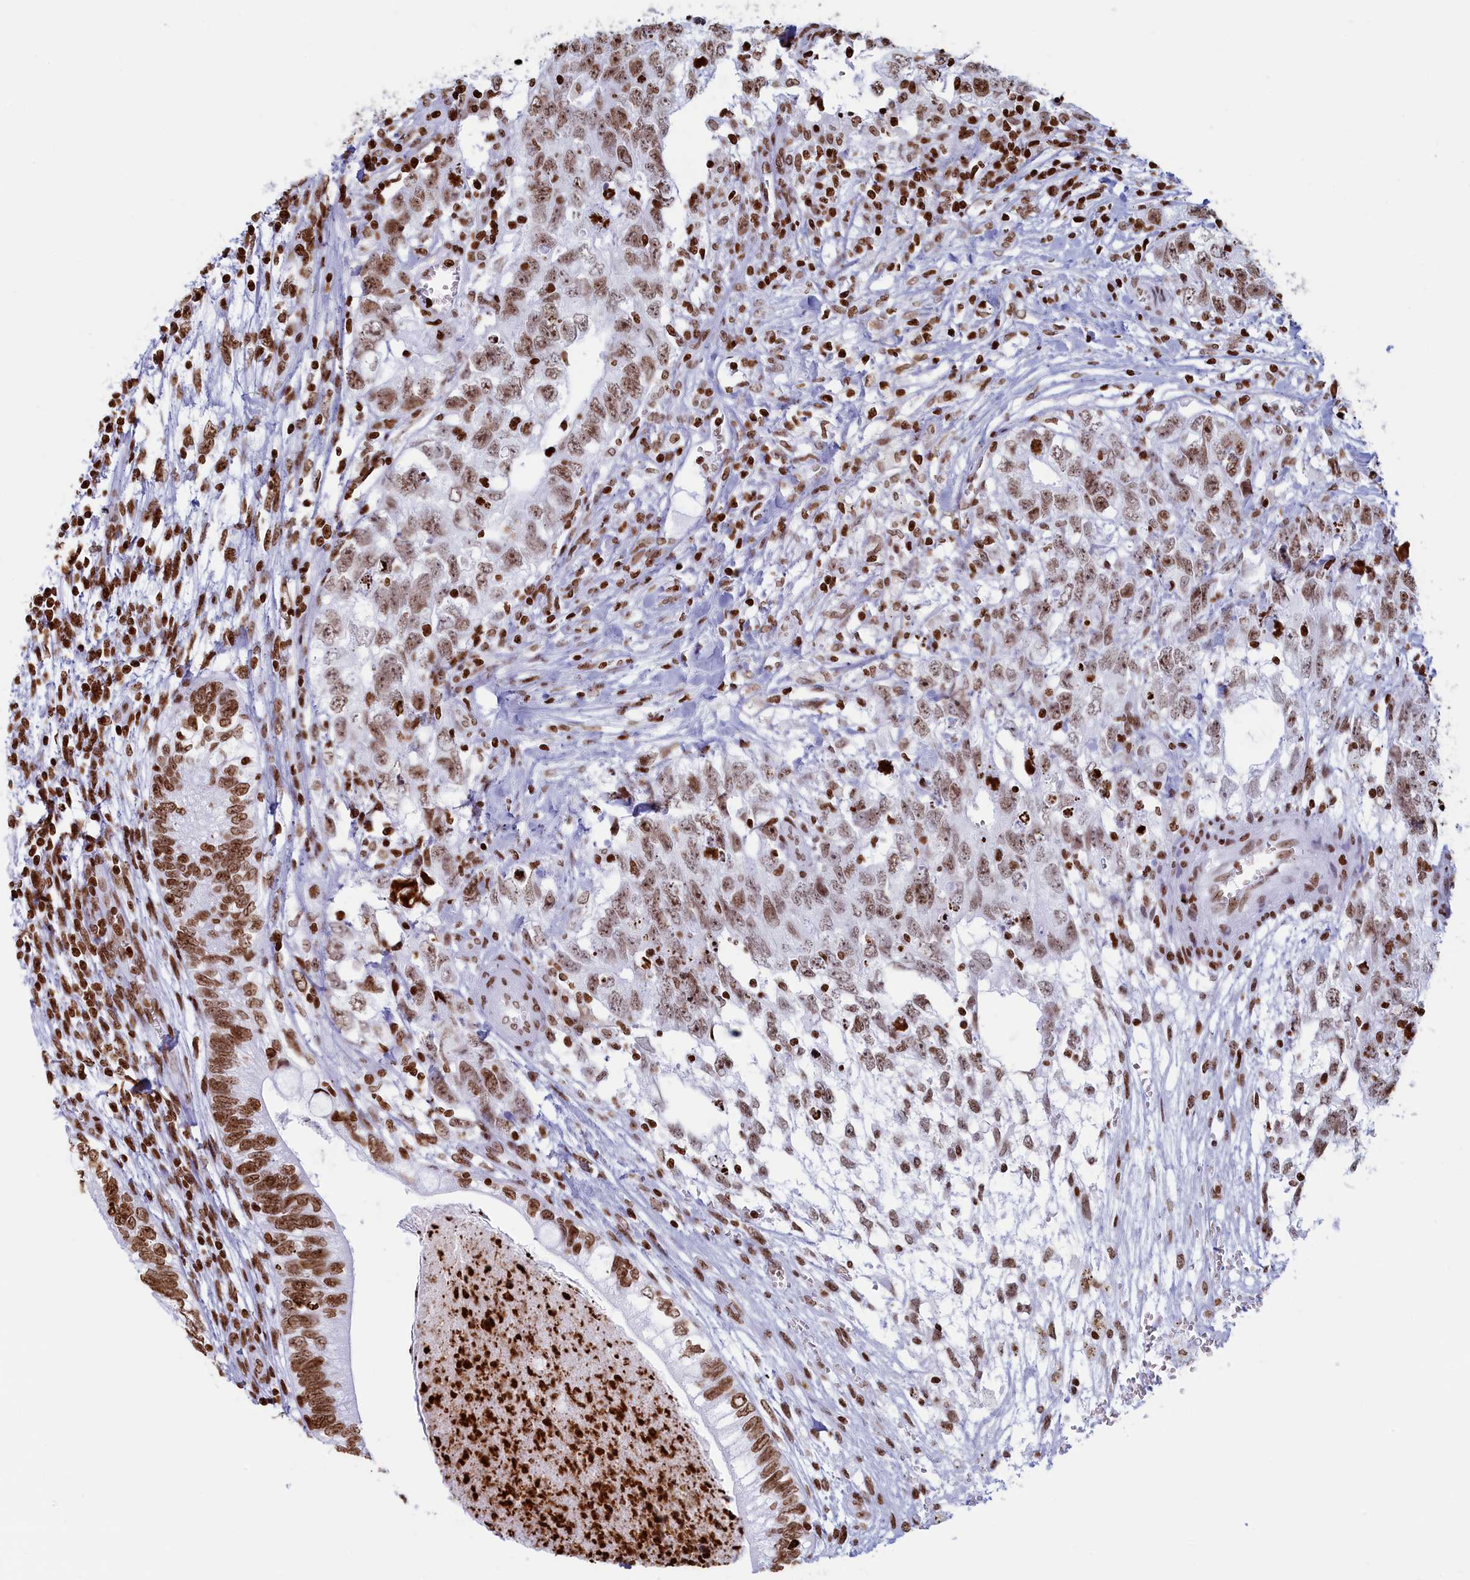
{"staining": {"intensity": "moderate", "quantity": ">75%", "location": "nuclear"}, "tissue": "testis cancer", "cell_type": "Tumor cells", "image_type": "cancer", "snomed": [{"axis": "morphology", "description": "Seminoma, NOS"}, {"axis": "morphology", "description": "Carcinoma, Embryonal, NOS"}, {"axis": "topography", "description": "Testis"}], "caption": "Protein expression analysis of testis embryonal carcinoma shows moderate nuclear expression in approximately >75% of tumor cells. (Brightfield microscopy of DAB IHC at high magnification).", "gene": "APOBEC3A", "patient": {"sex": "male", "age": 29}}